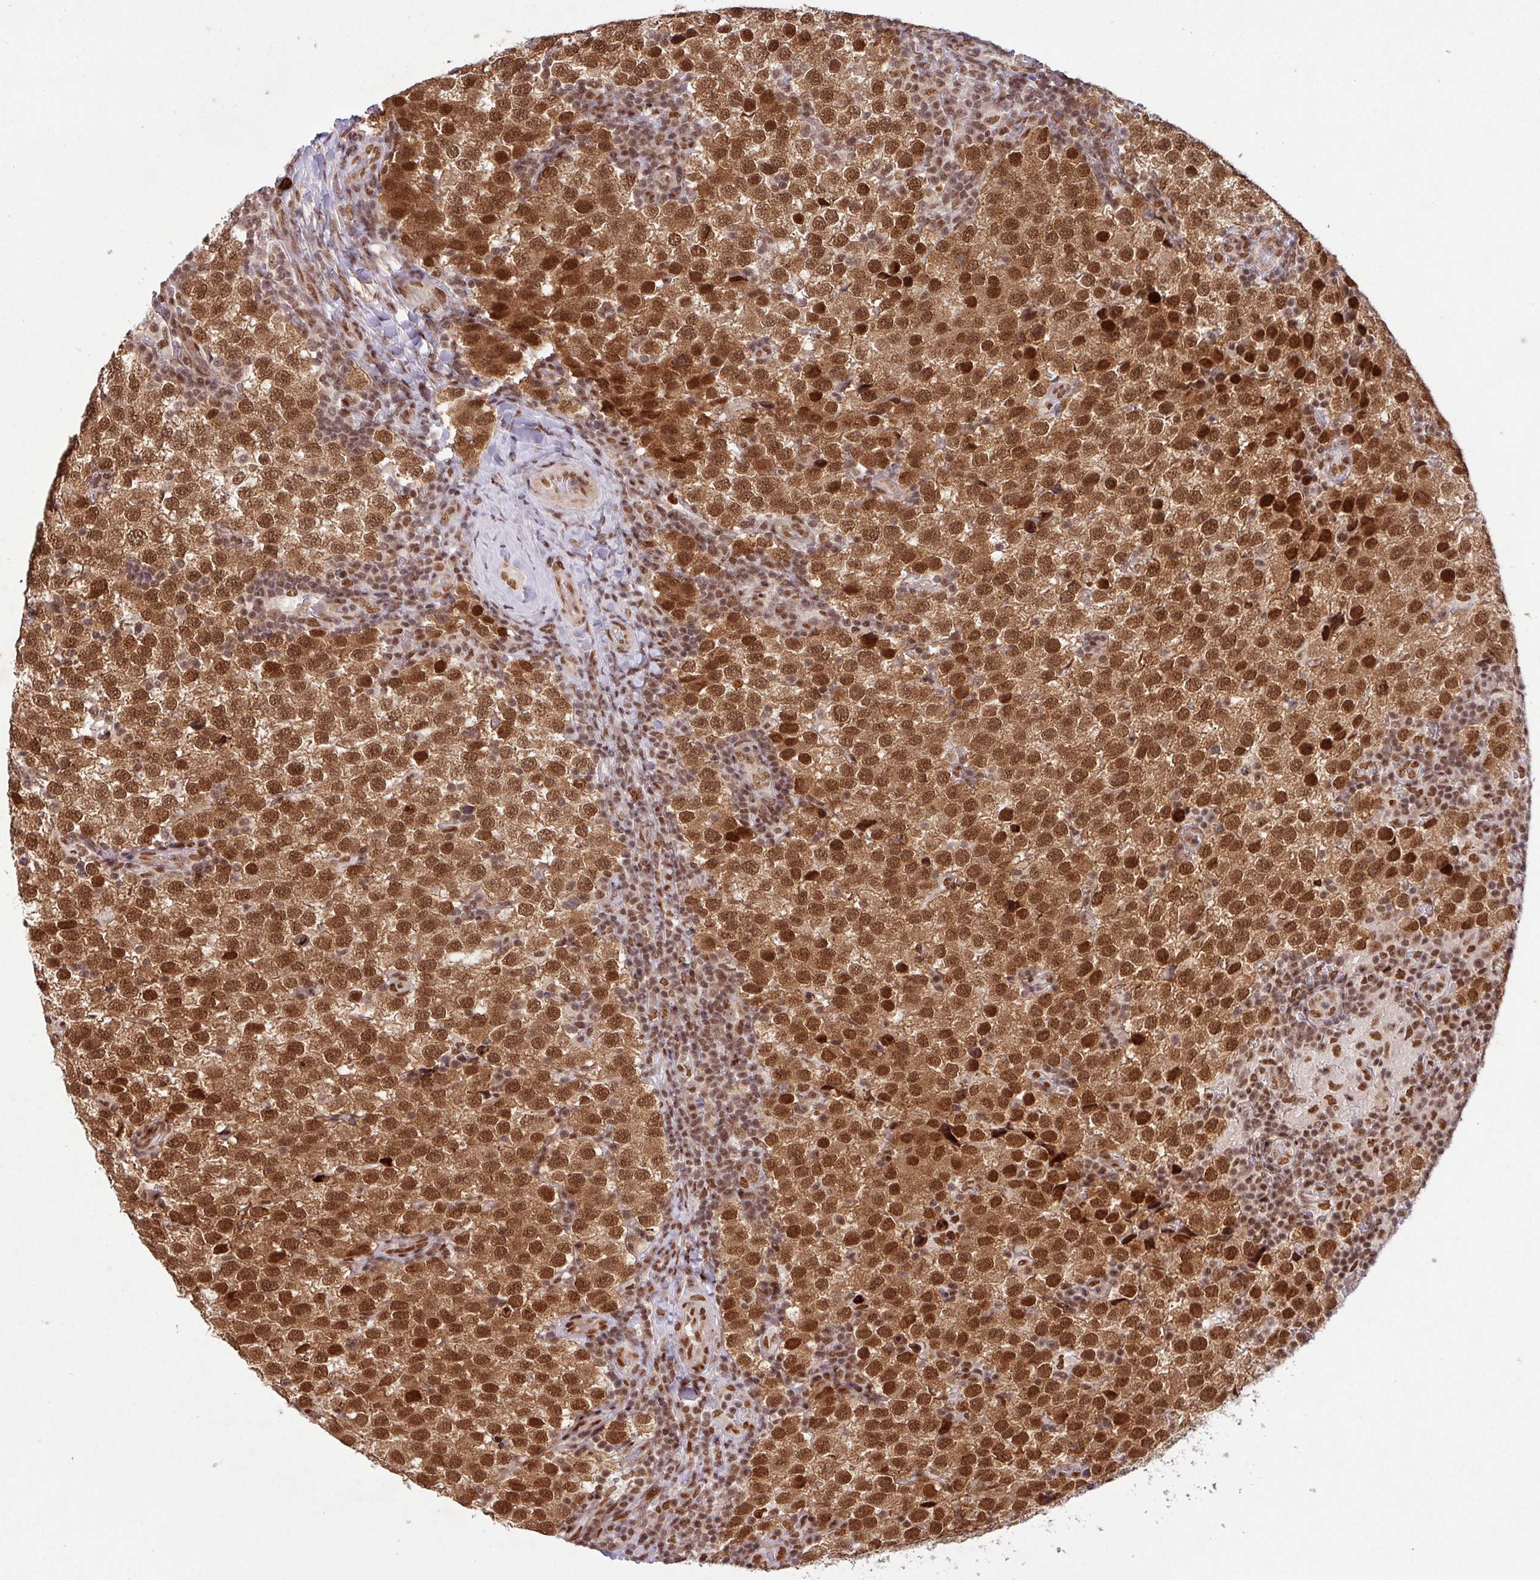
{"staining": {"intensity": "strong", "quantity": ">75%", "location": "nuclear"}, "tissue": "testis cancer", "cell_type": "Tumor cells", "image_type": "cancer", "snomed": [{"axis": "morphology", "description": "Seminoma, NOS"}, {"axis": "topography", "description": "Testis"}], "caption": "Tumor cells demonstrate high levels of strong nuclear positivity in approximately >75% of cells in human testis seminoma.", "gene": "SRSF2", "patient": {"sex": "male", "age": 34}}